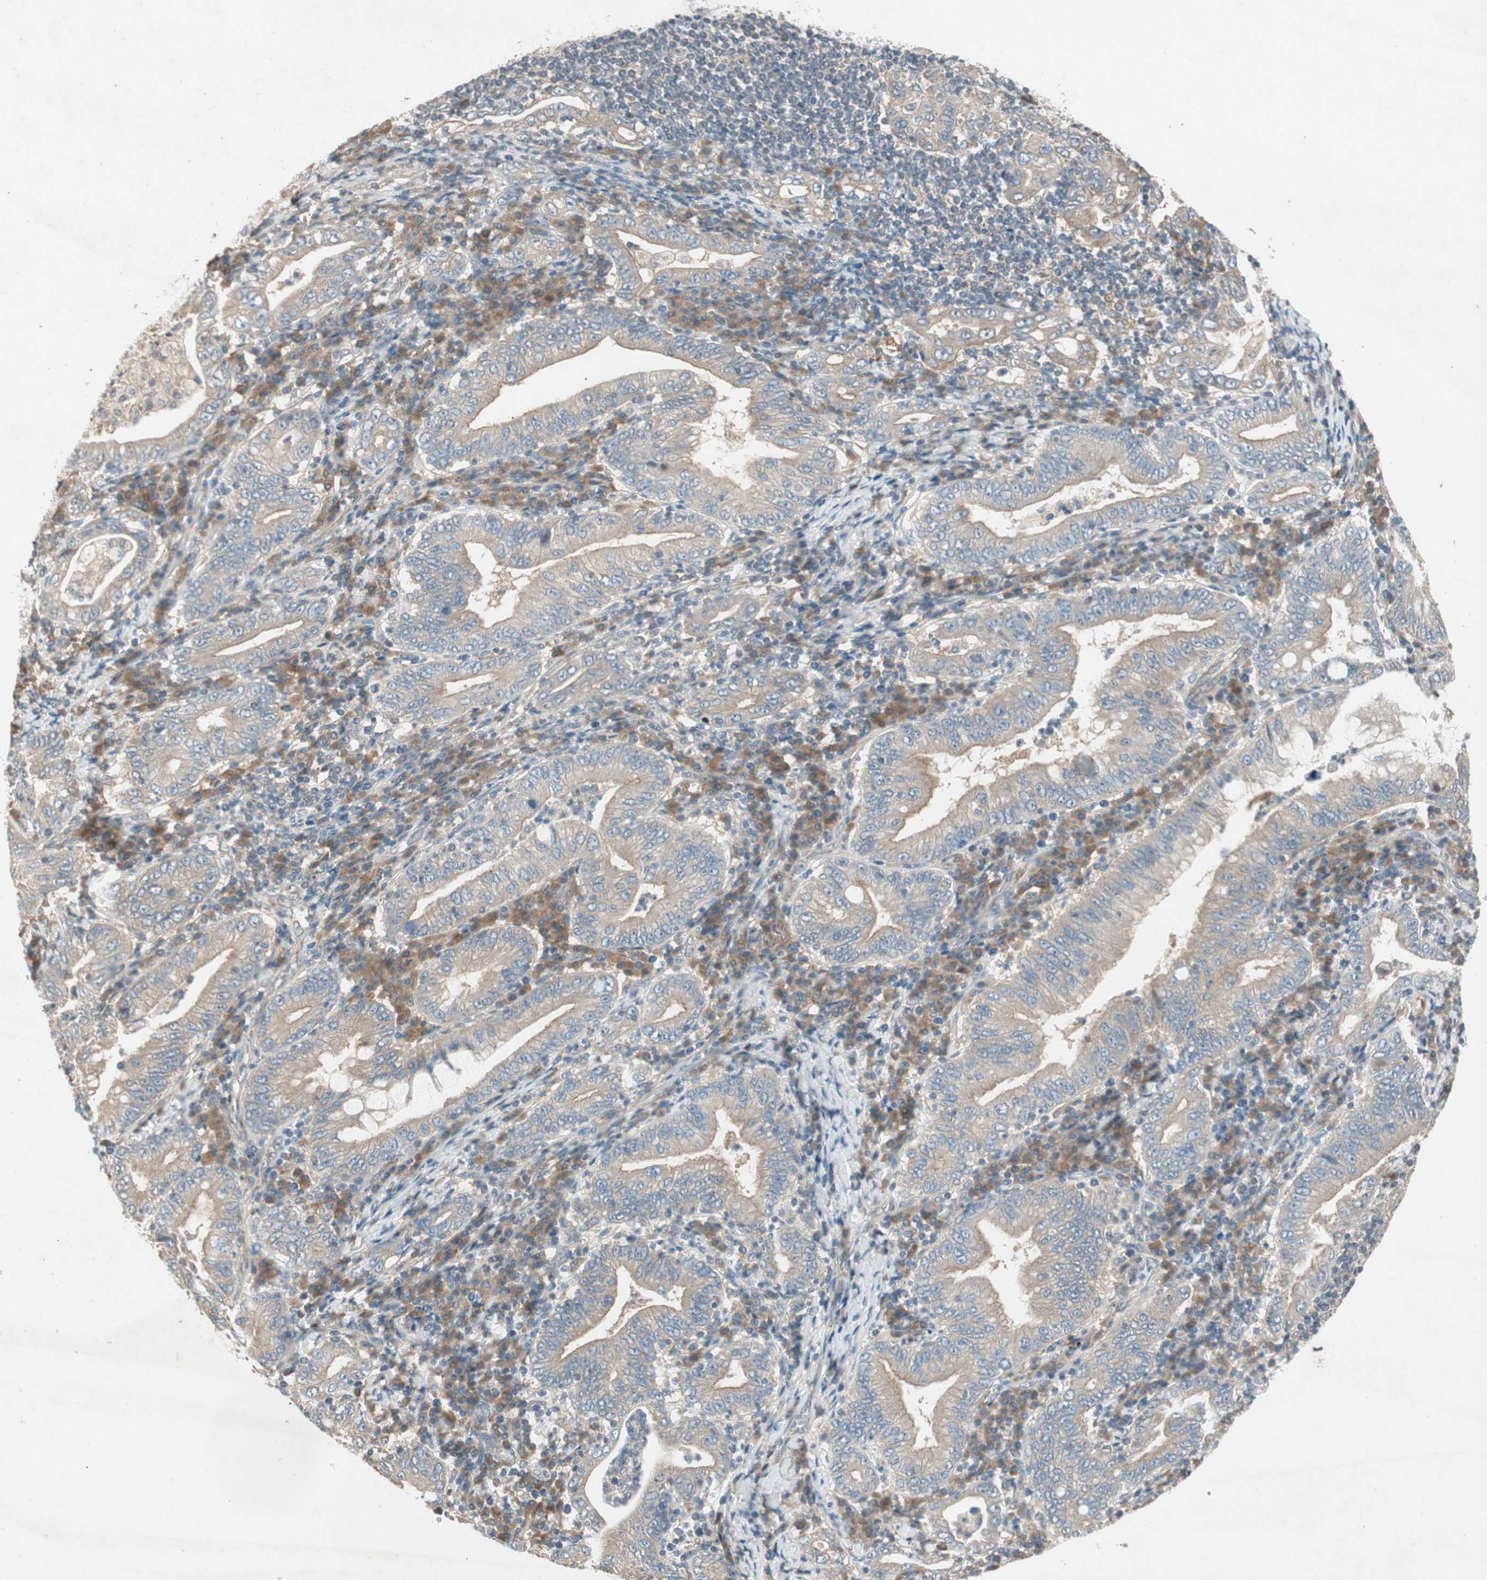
{"staining": {"intensity": "weak", "quantity": ">75%", "location": "cytoplasmic/membranous"}, "tissue": "stomach cancer", "cell_type": "Tumor cells", "image_type": "cancer", "snomed": [{"axis": "morphology", "description": "Normal tissue, NOS"}, {"axis": "morphology", "description": "Adenocarcinoma, NOS"}, {"axis": "topography", "description": "Esophagus"}, {"axis": "topography", "description": "Stomach, upper"}, {"axis": "topography", "description": "Peripheral nerve tissue"}], "caption": "IHC image of human stomach cancer (adenocarcinoma) stained for a protein (brown), which reveals low levels of weak cytoplasmic/membranous expression in about >75% of tumor cells.", "gene": "NCLN", "patient": {"sex": "male", "age": 62}}